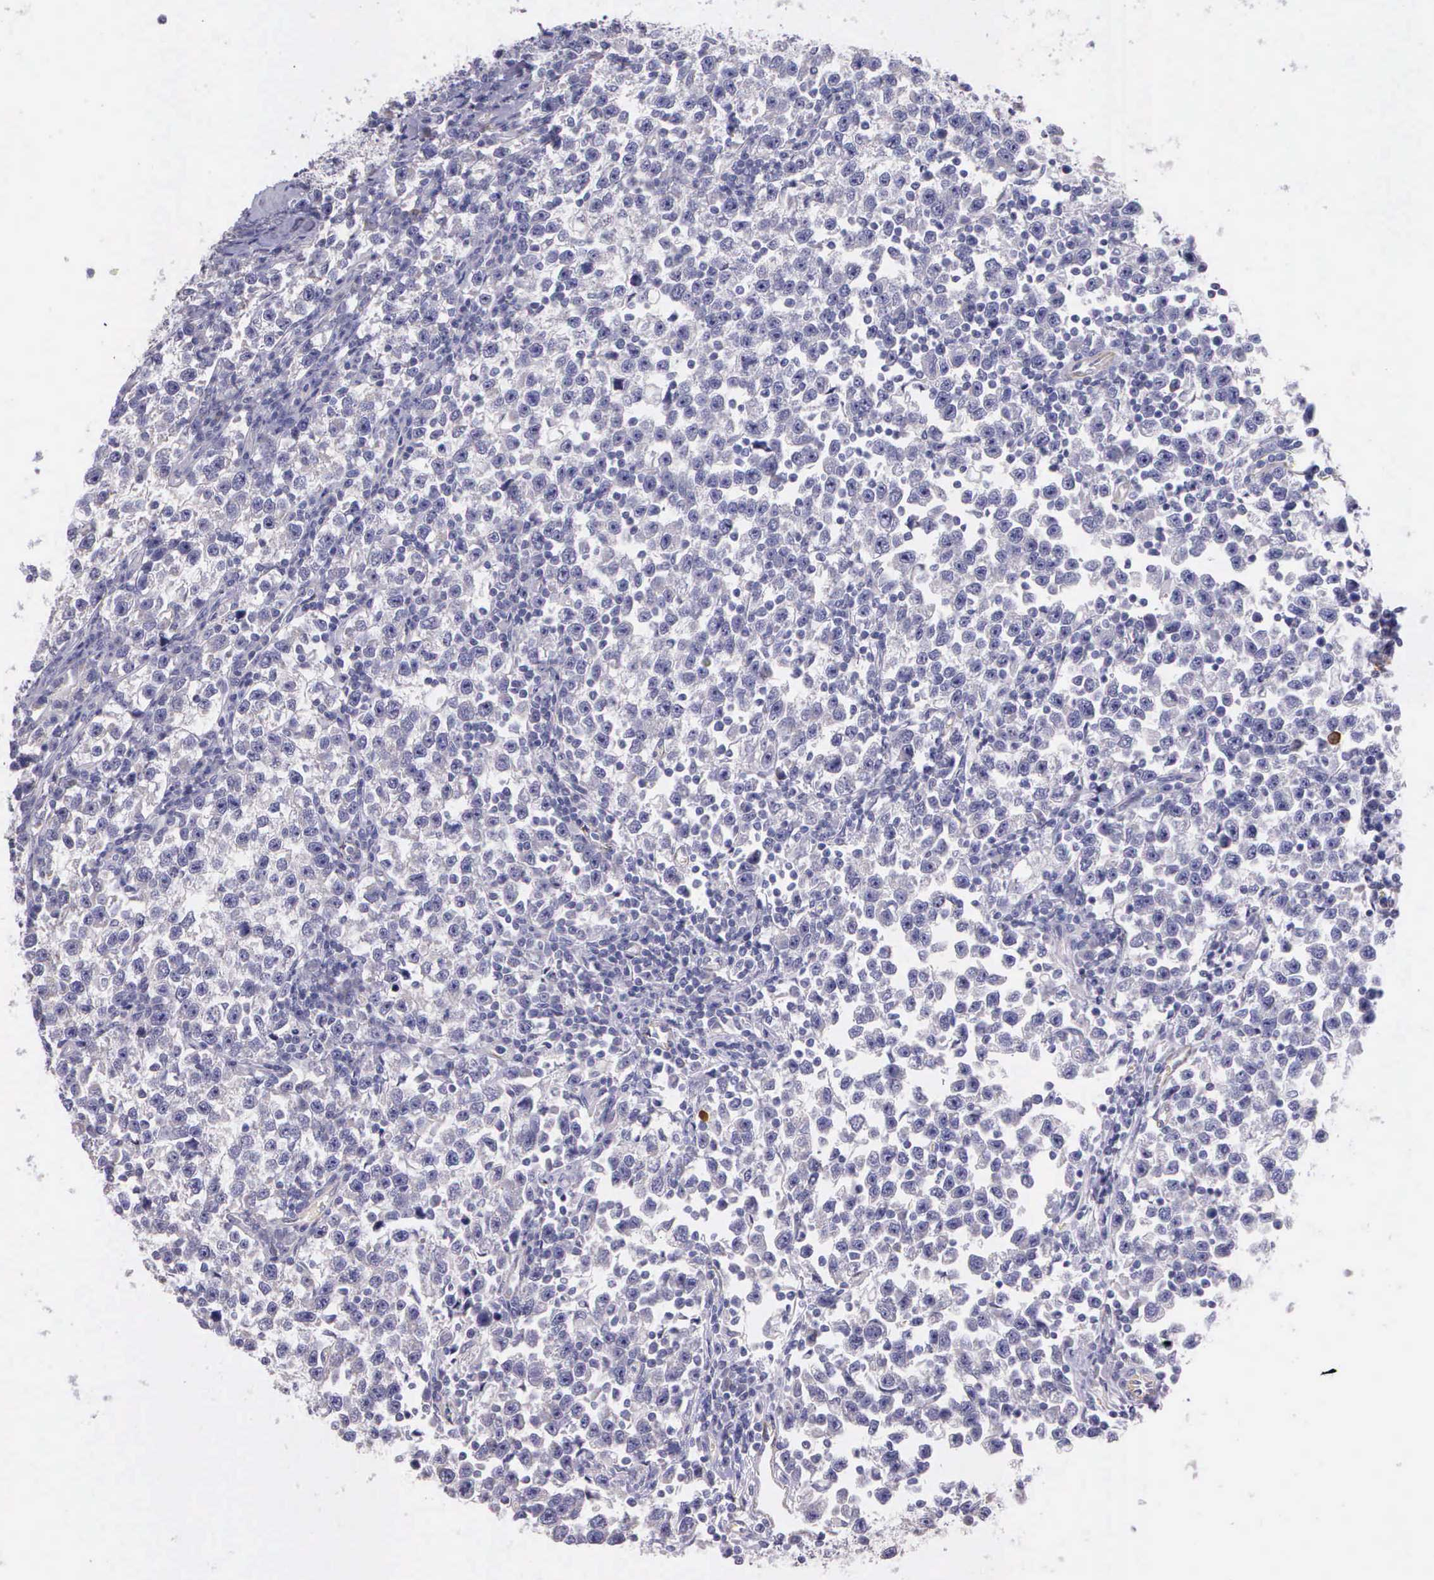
{"staining": {"intensity": "negative", "quantity": "none", "location": "none"}, "tissue": "testis cancer", "cell_type": "Tumor cells", "image_type": "cancer", "snomed": [{"axis": "morphology", "description": "Seminoma, NOS"}, {"axis": "topography", "description": "Testis"}], "caption": "The histopathology image demonstrates no staining of tumor cells in testis seminoma.", "gene": "THSD7A", "patient": {"sex": "male", "age": 43}}